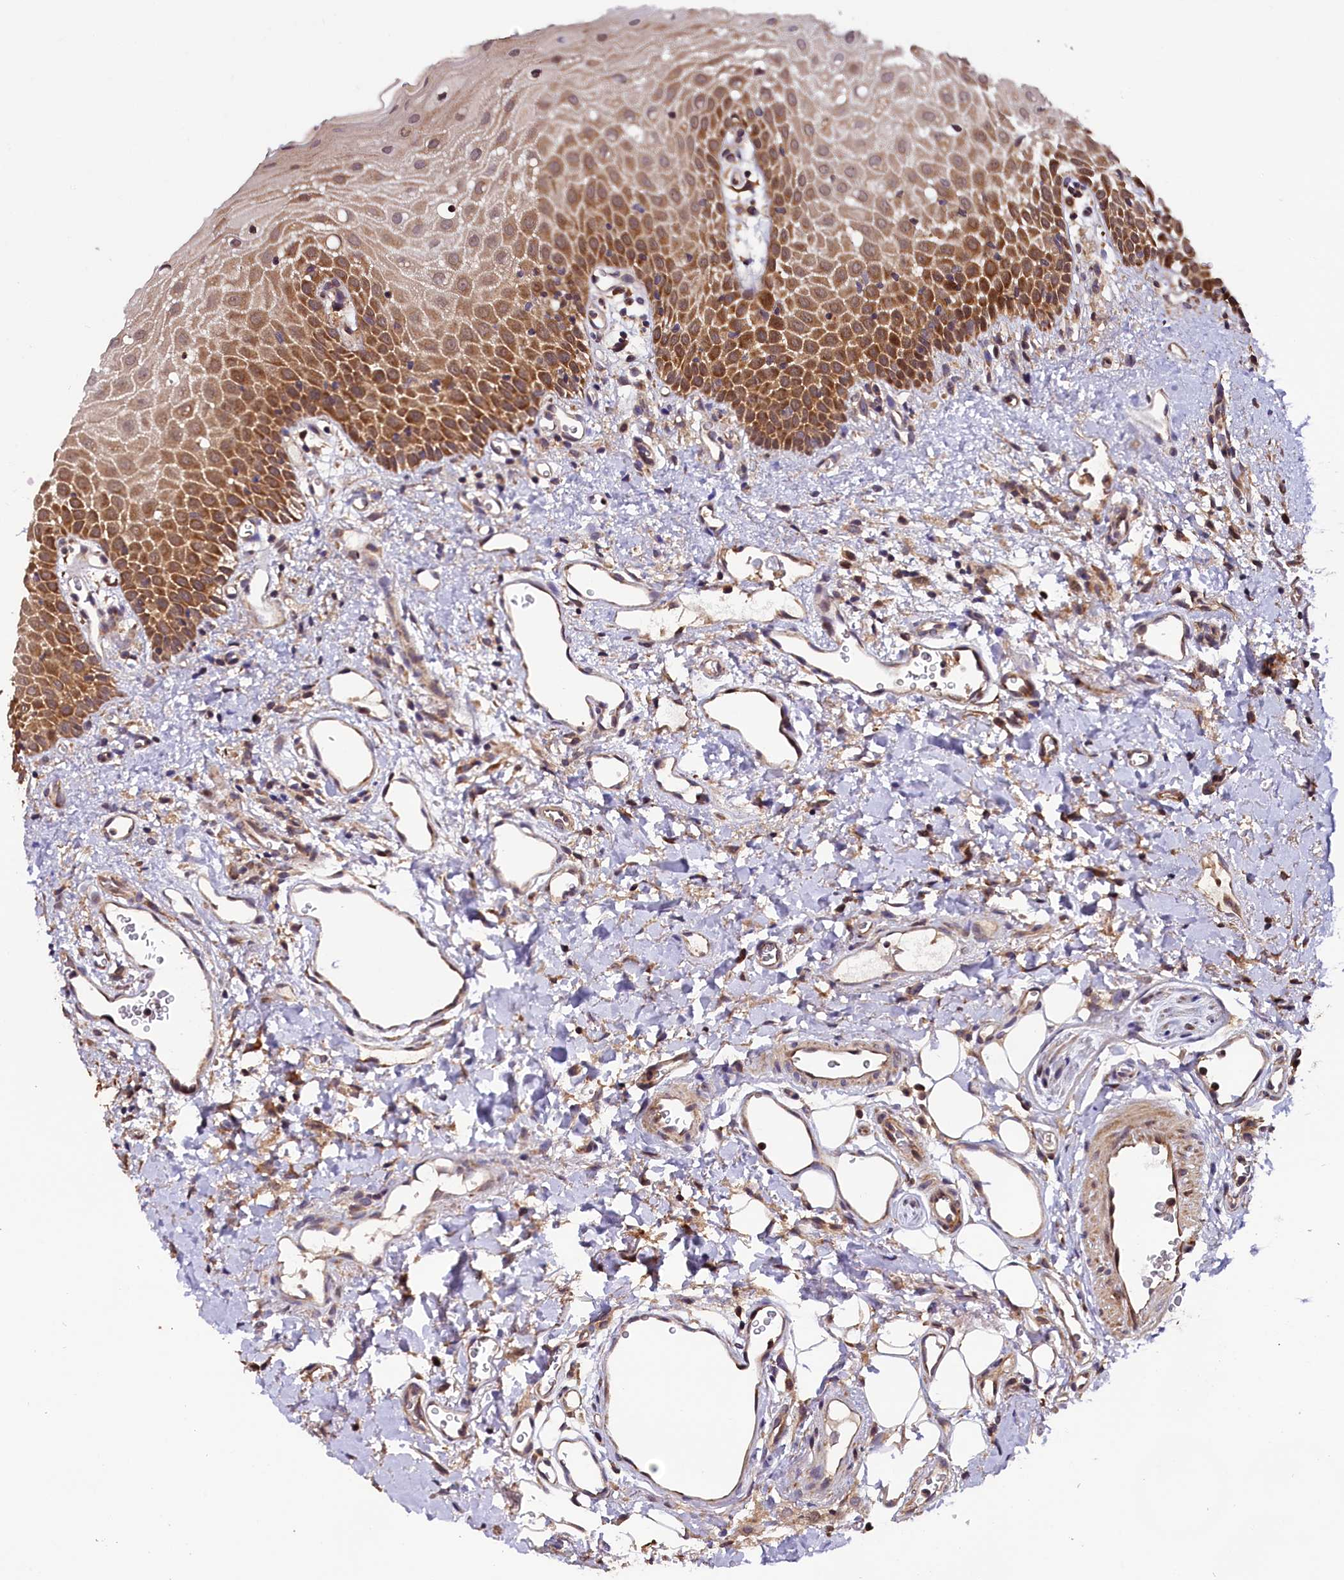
{"staining": {"intensity": "moderate", "quantity": "25%-75%", "location": "cytoplasmic/membranous"}, "tissue": "oral mucosa", "cell_type": "Squamous epithelial cells", "image_type": "normal", "snomed": [{"axis": "morphology", "description": "Normal tissue, NOS"}, {"axis": "topography", "description": "Oral tissue"}], "caption": "Normal oral mucosa shows moderate cytoplasmic/membranous expression in about 25%-75% of squamous epithelial cells, visualized by immunohistochemistry. (DAB IHC with brightfield microscopy, high magnification).", "gene": "DOHH", "patient": {"sex": "female", "age": 70}}